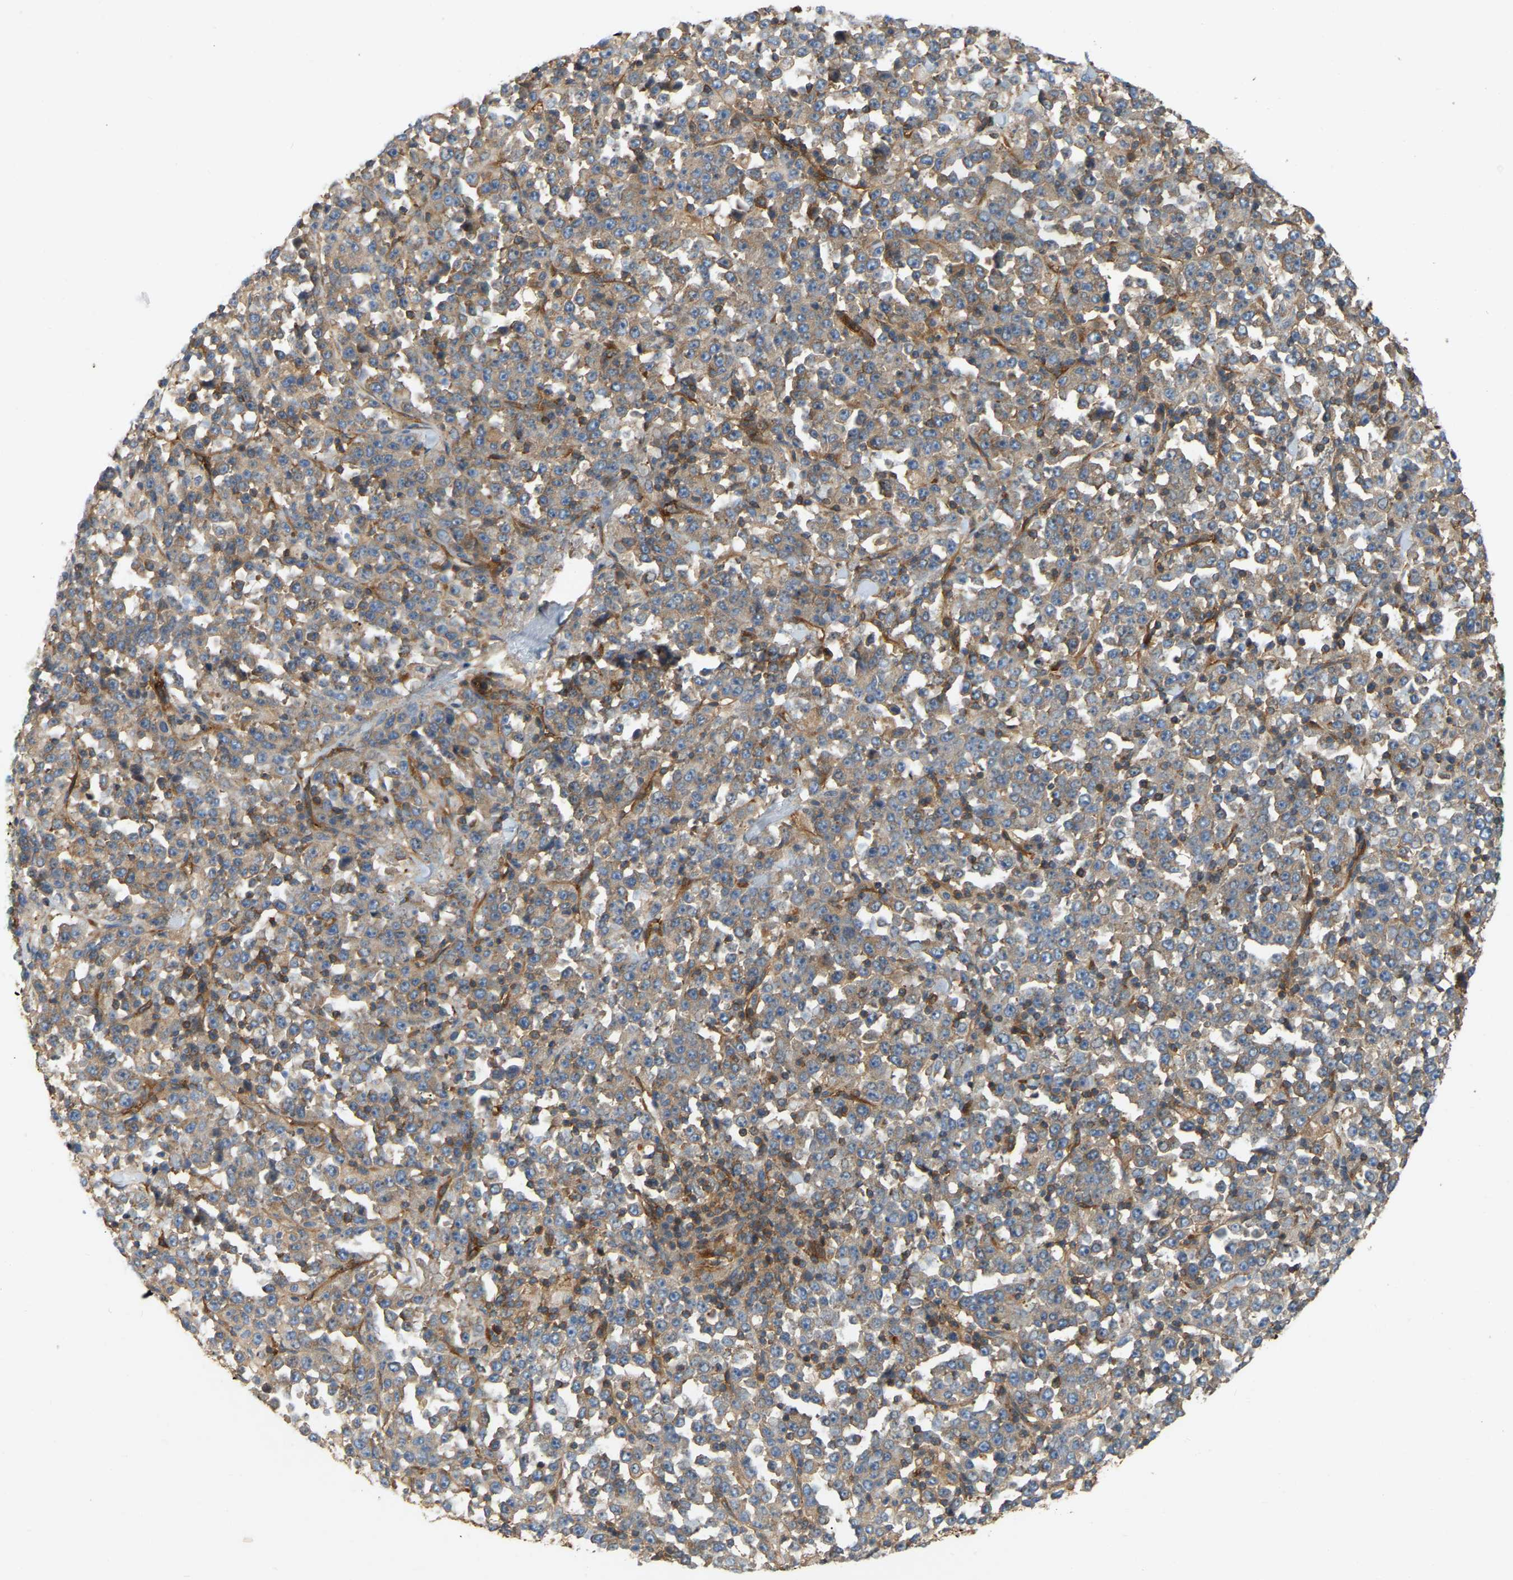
{"staining": {"intensity": "weak", "quantity": ">75%", "location": "cytoplasmic/membranous"}, "tissue": "stomach cancer", "cell_type": "Tumor cells", "image_type": "cancer", "snomed": [{"axis": "morphology", "description": "Normal tissue, NOS"}, {"axis": "morphology", "description": "Adenocarcinoma, NOS"}, {"axis": "topography", "description": "Stomach, upper"}, {"axis": "topography", "description": "Stomach"}], "caption": "Protein positivity by immunohistochemistry reveals weak cytoplasmic/membranous positivity in approximately >75% of tumor cells in stomach cancer (adenocarcinoma). Immunohistochemistry stains the protein in brown and the nuclei are stained blue.", "gene": "AKAP13", "patient": {"sex": "male", "age": 59}}